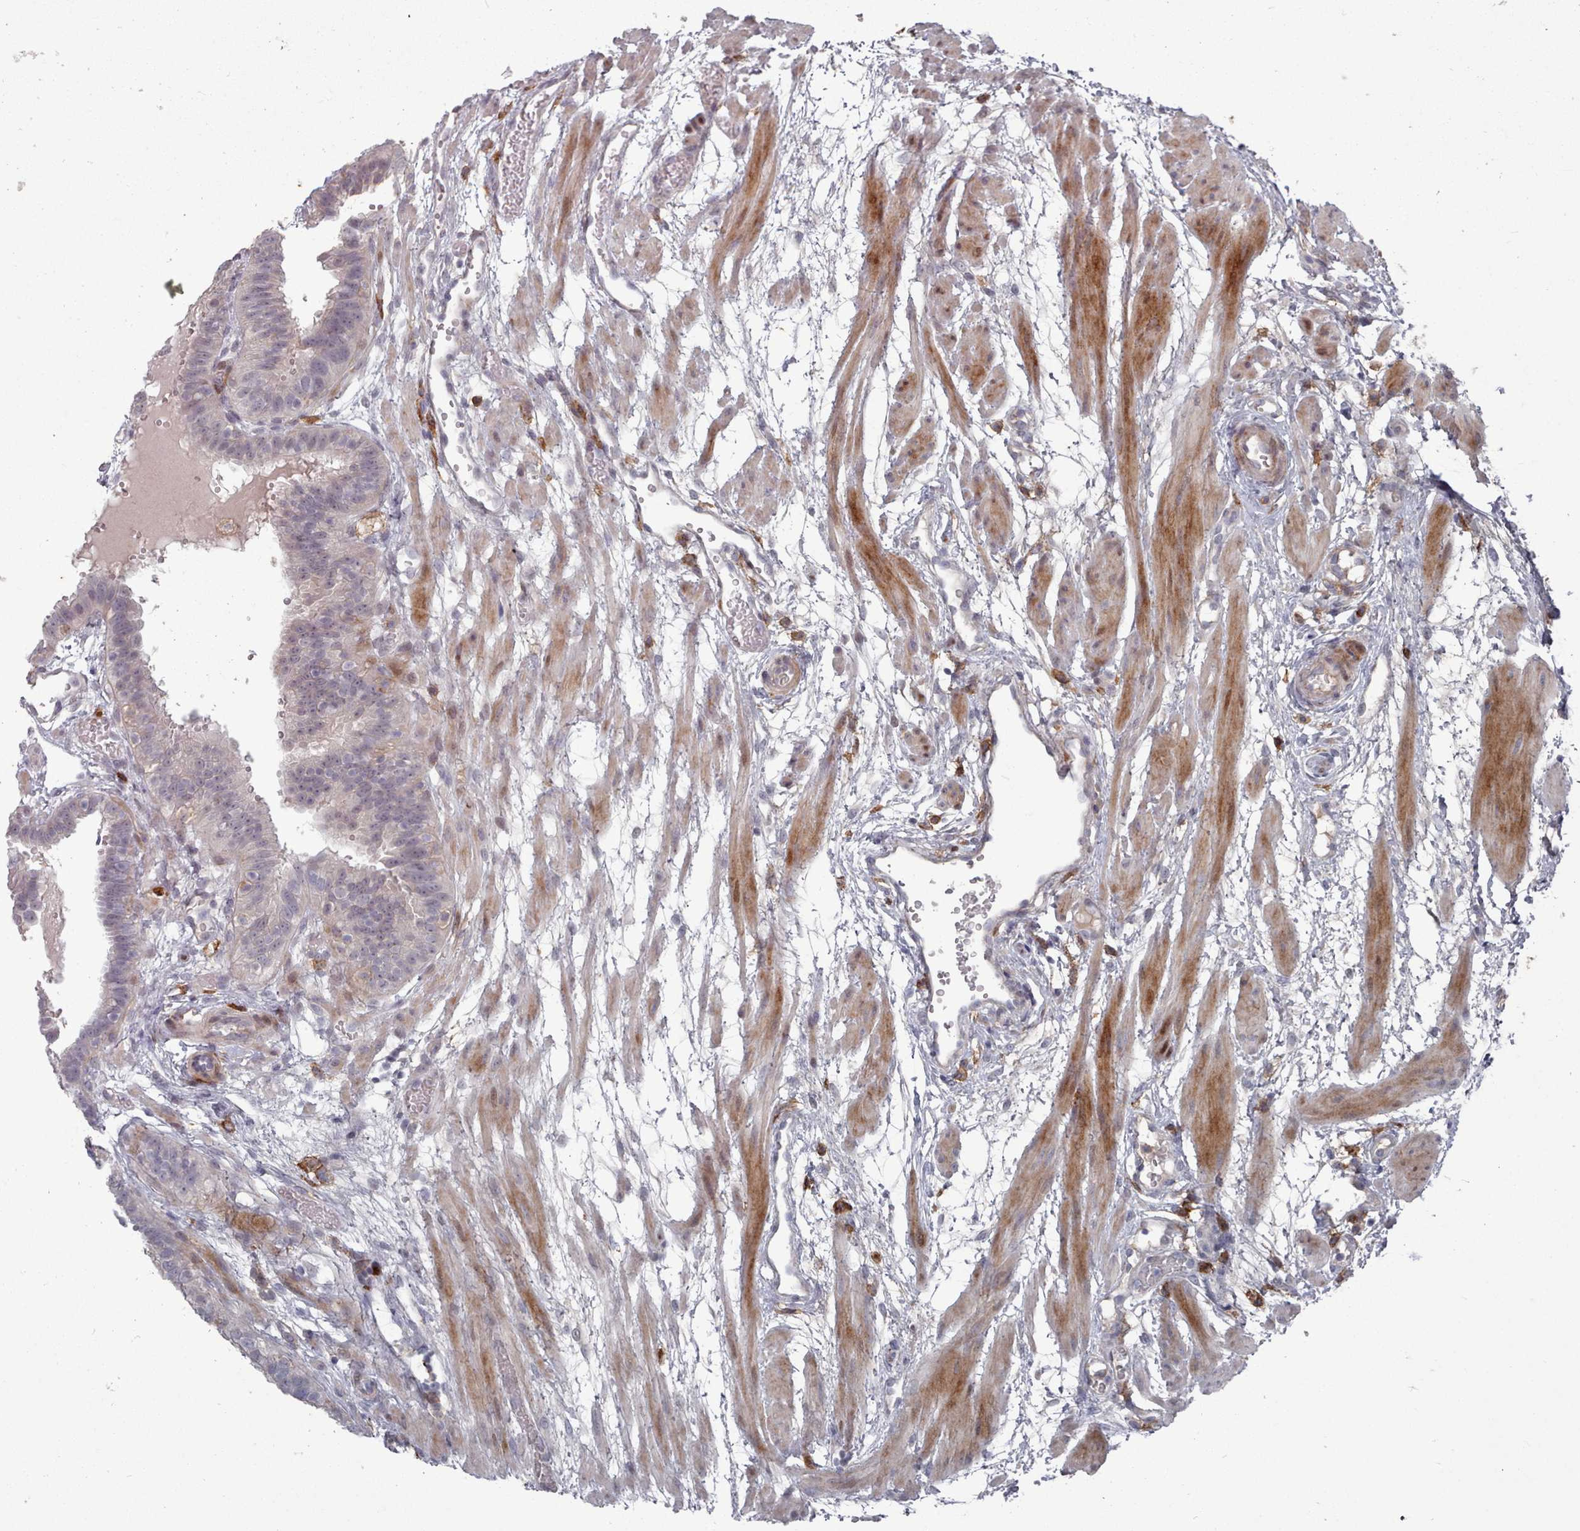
{"staining": {"intensity": "weak", "quantity": "<25%", "location": "cytoplasmic/membranous"}, "tissue": "fallopian tube", "cell_type": "Glandular cells", "image_type": "normal", "snomed": [{"axis": "morphology", "description": "Normal tissue, NOS"}, {"axis": "topography", "description": "Fallopian tube"}], "caption": "A histopathology image of human fallopian tube is negative for staining in glandular cells. (DAB immunohistochemistry (IHC) visualized using brightfield microscopy, high magnification).", "gene": "COL8A2", "patient": {"sex": "female", "age": 37}}